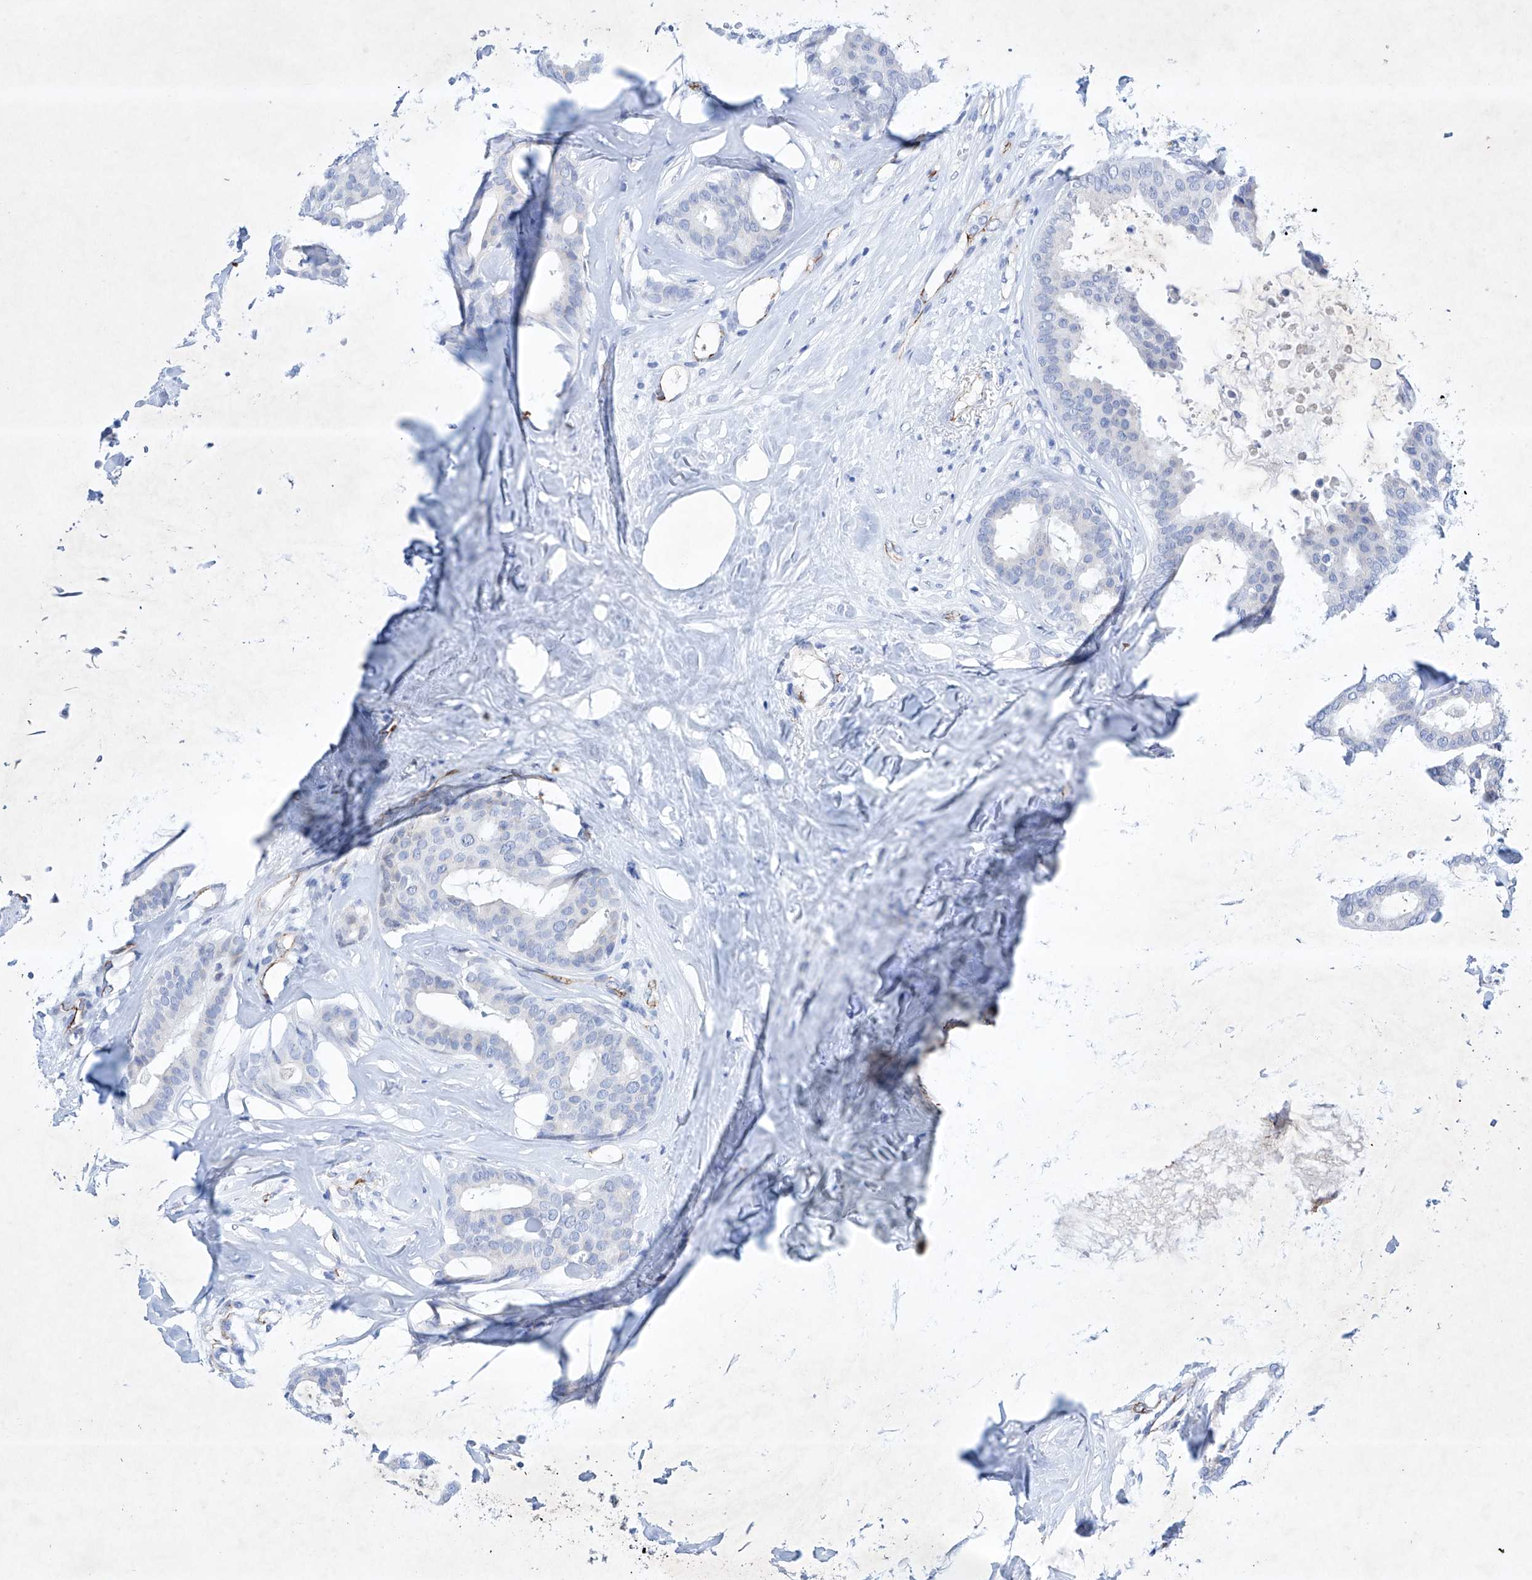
{"staining": {"intensity": "negative", "quantity": "none", "location": "none"}, "tissue": "breast cancer", "cell_type": "Tumor cells", "image_type": "cancer", "snomed": [{"axis": "morphology", "description": "Duct carcinoma"}, {"axis": "topography", "description": "Breast"}], "caption": "A histopathology image of intraductal carcinoma (breast) stained for a protein demonstrates no brown staining in tumor cells.", "gene": "ETV7", "patient": {"sex": "female", "age": 75}}